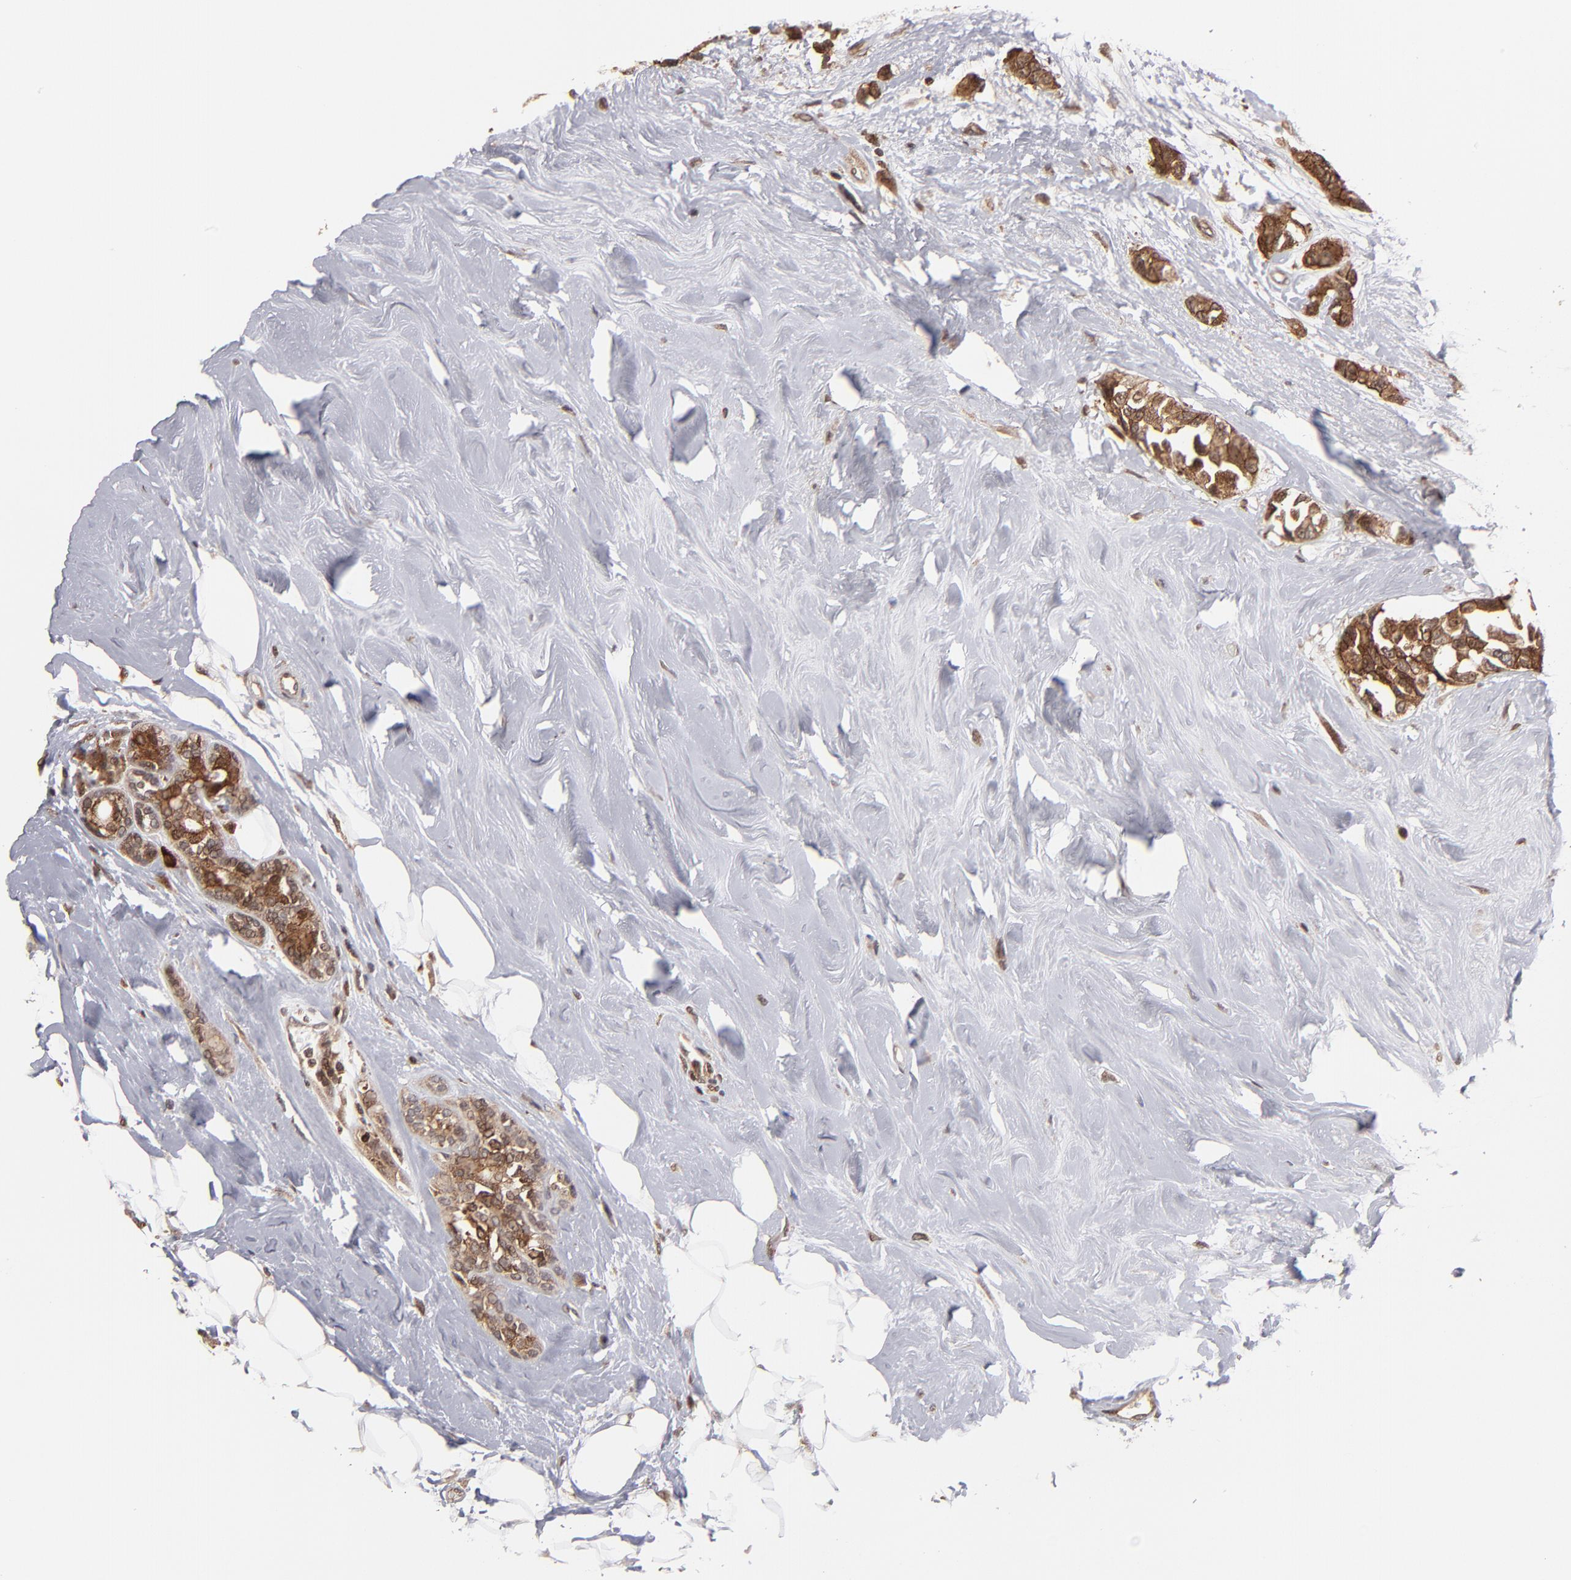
{"staining": {"intensity": "strong", "quantity": ">75%", "location": "cytoplasmic/membranous"}, "tissue": "breast cancer", "cell_type": "Tumor cells", "image_type": "cancer", "snomed": [{"axis": "morphology", "description": "Duct carcinoma"}, {"axis": "topography", "description": "Breast"}], "caption": "Protein positivity by immunohistochemistry shows strong cytoplasmic/membranous positivity in about >75% of tumor cells in intraductal carcinoma (breast).", "gene": "RGS6", "patient": {"sex": "female", "age": 51}}